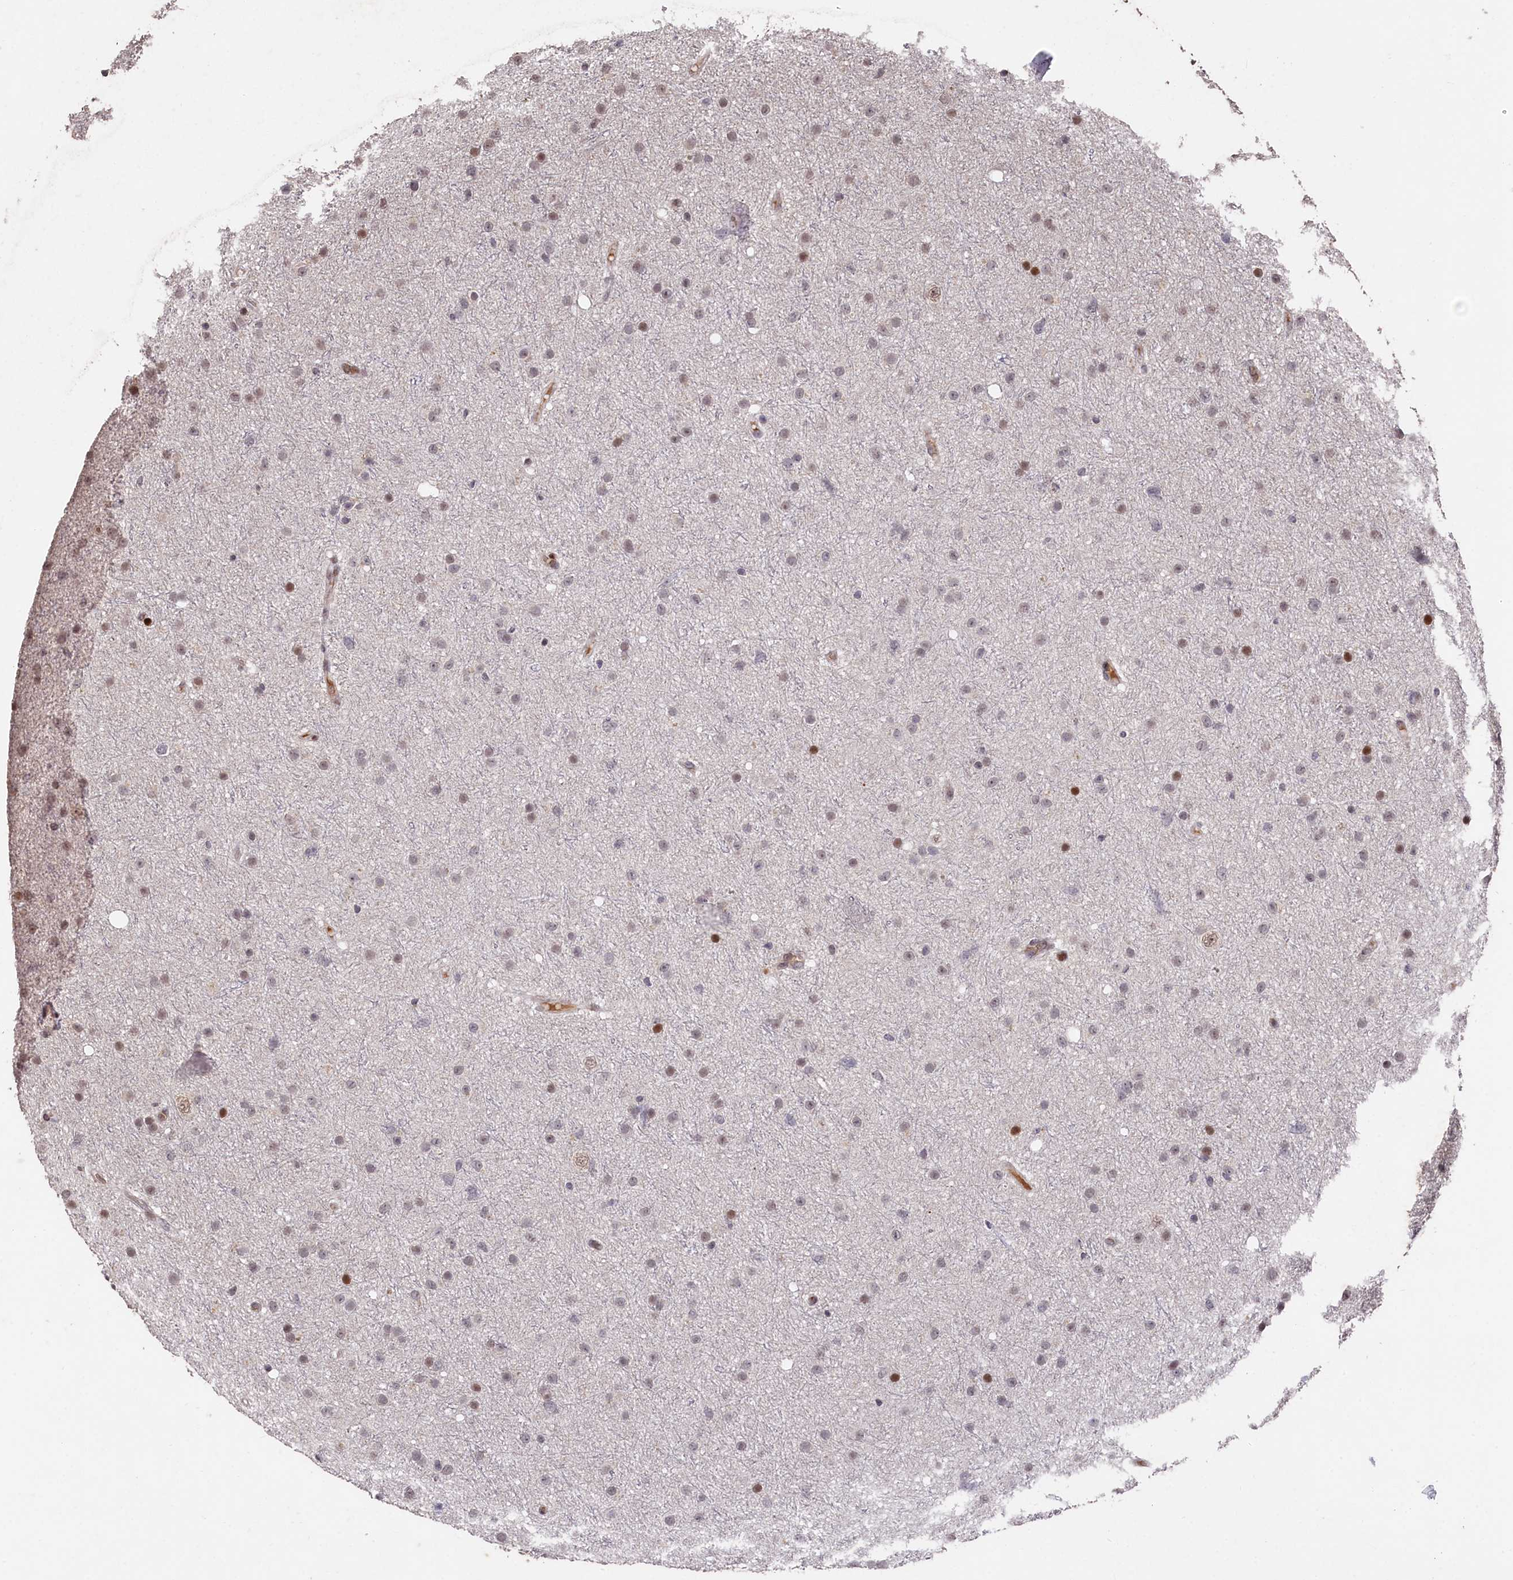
{"staining": {"intensity": "weak", "quantity": "<25%", "location": "nuclear"}, "tissue": "glioma", "cell_type": "Tumor cells", "image_type": "cancer", "snomed": [{"axis": "morphology", "description": "Glioma, malignant, Low grade"}, {"axis": "topography", "description": "Cerebral cortex"}], "caption": "Tumor cells are negative for brown protein staining in glioma.", "gene": "MCF2L2", "patient": {"sex": "female", "age": 39}}